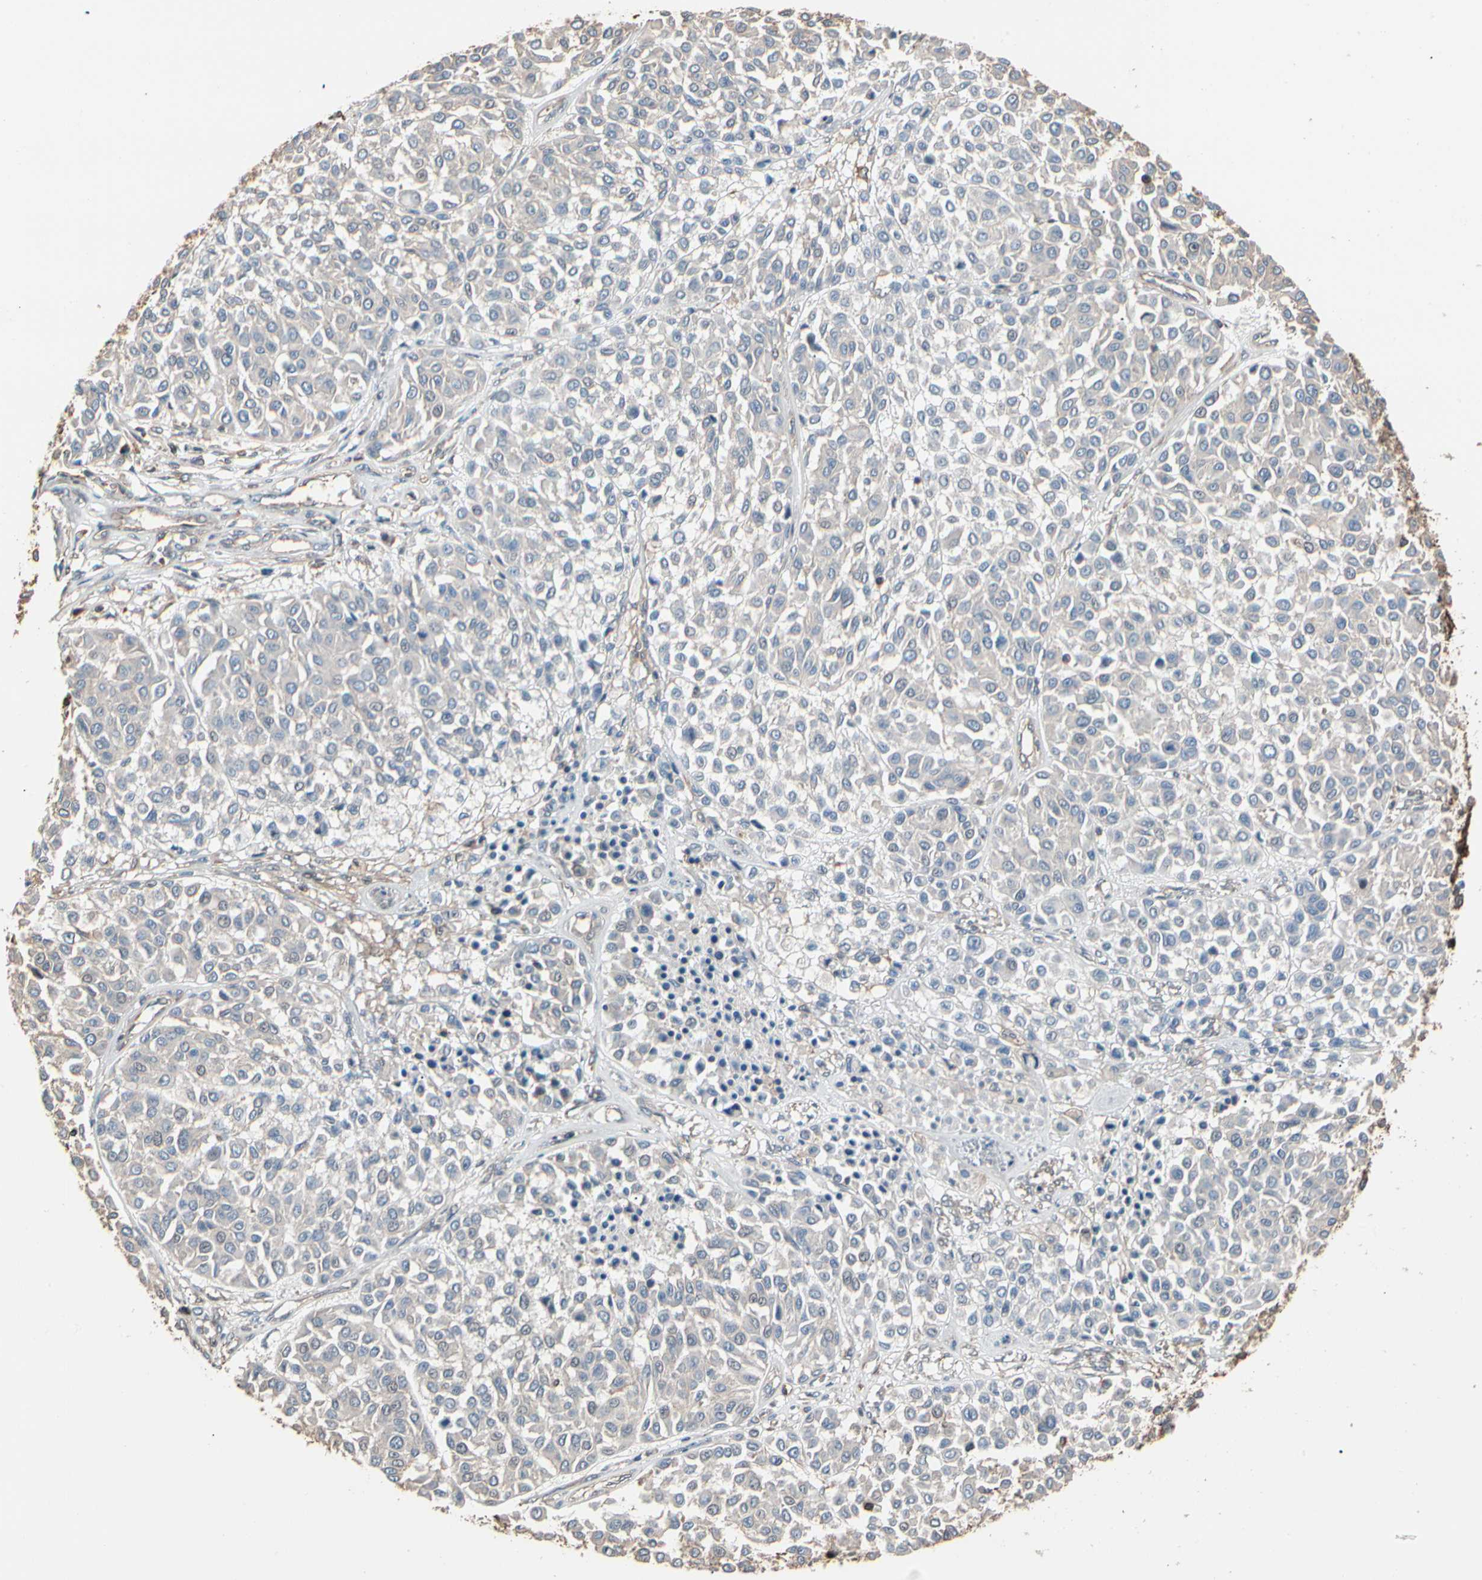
{"staining": {"intensity": "negative", "quantity": "none", "location": "none"}, "tissue": "melanoma", "cell_type": "Tumor cells", "image_type": "cancer", "snomed": [{"axis": "morphology", "description": "Malignant melanoma, Metastatic site"}, {"axis": "topography", "description": "Soft tissue"}], "caption": "Immunohistochemistry (IHC) of human malignant melanoma (metastatic site) demonstrates no expression in tumor cells.", "gene": "MAPK13", "patient": {"sex": "male", "age": 41}}